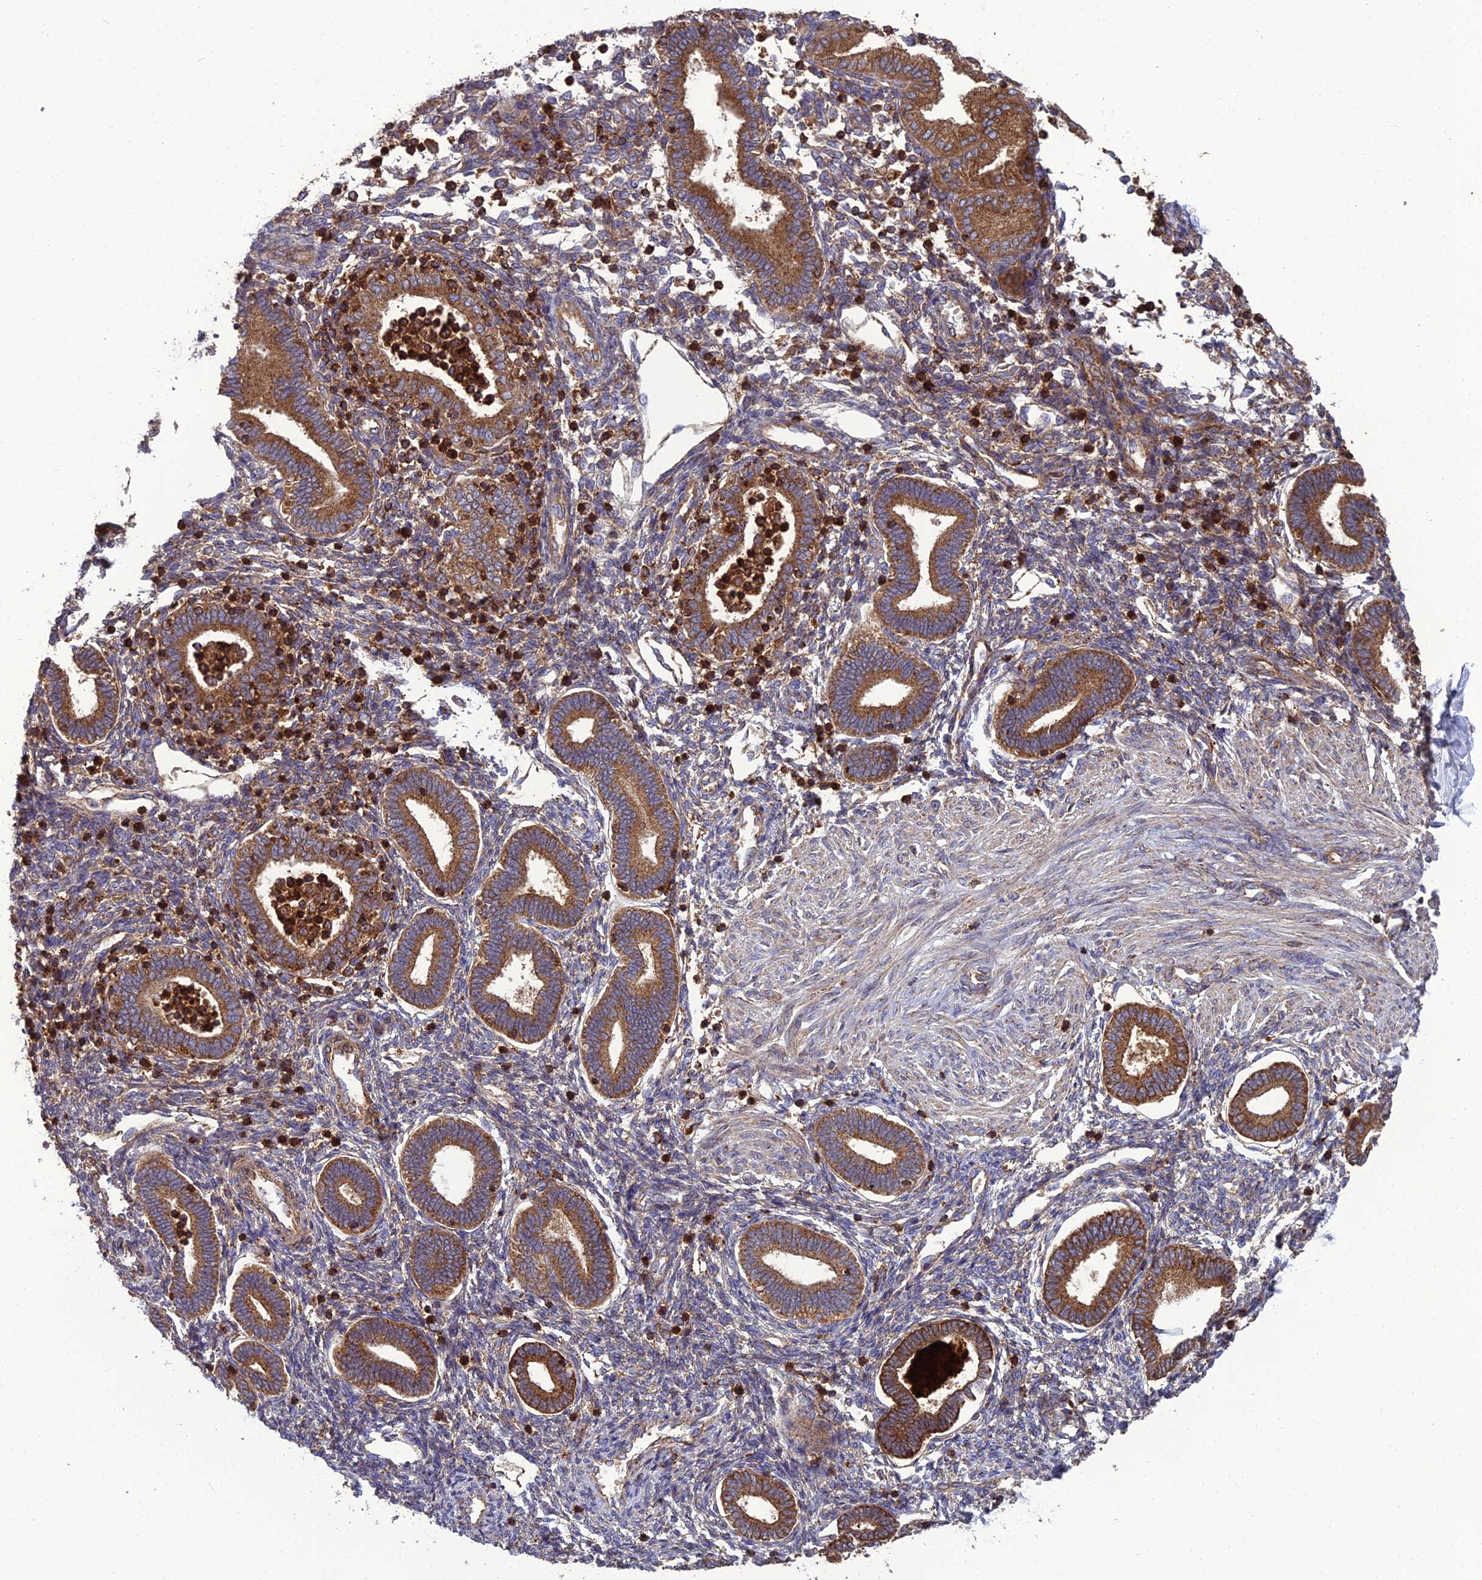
{"staining": {"intensity": "weak", "quantity": "<25%", "location": "cytoplasmic/membranous"}, "tissue": "endometrium", "cell_type": "Cells in endometrial stroma", "image_type": "normal", "snomed": [{"axis": "morphology", "description": "Normal tissue, NOS"}, {"axis": "topography", "description": "Endometrium"}], "caption": "The histopathology image displays no staining of cells in endometrial stroma in benign endometrium. (DAB immunohistochemistry (IHC) visualized using brightfield microscopy, high magnification).", "gene": "LNPEP", "patient": {"sex": "female", "age": 53}}